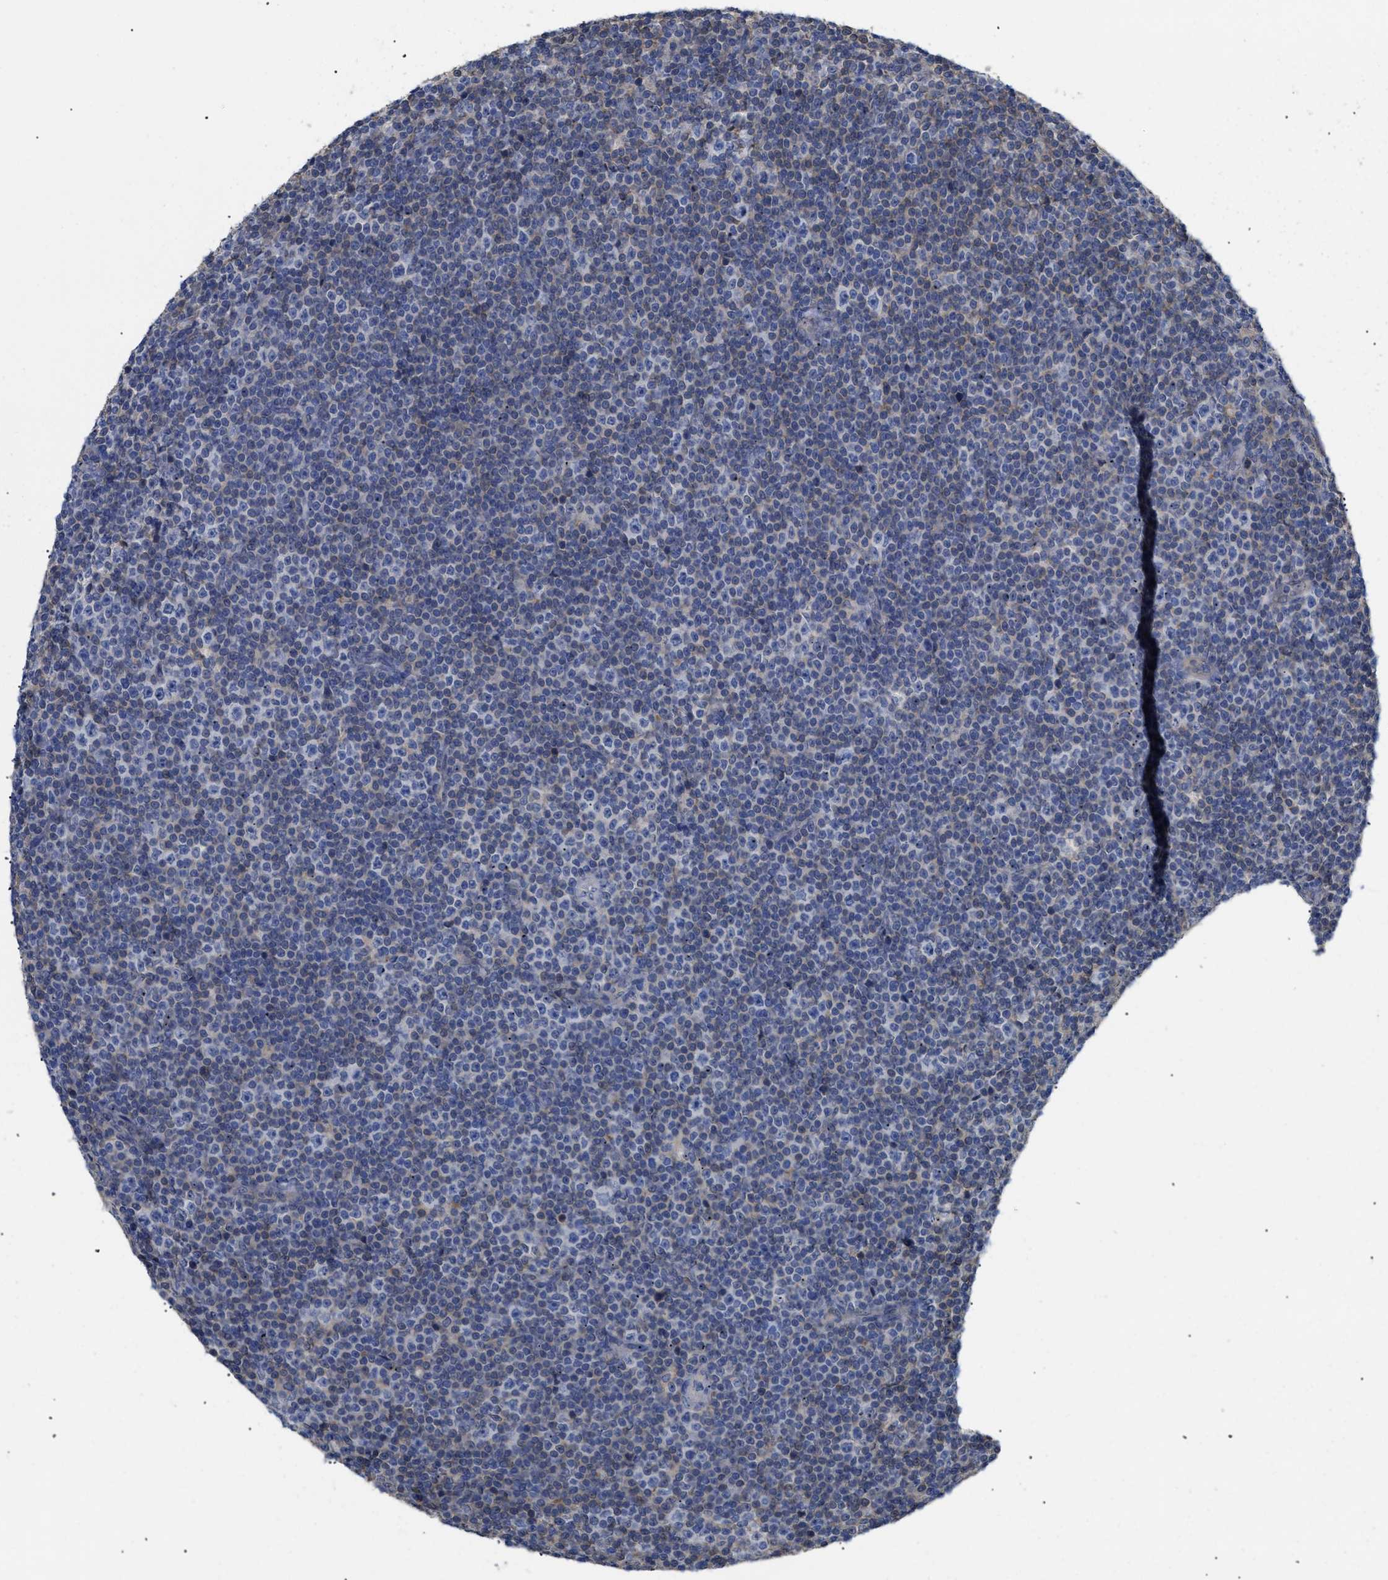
{"staining": {"intensity": "weak", "quantity": "<25%", "location": "cytoplasmic/membranous"}, "tissue": "lymphoma", "cell_type": "Tumor cells", "image_type": "cancer", "snomed": [{"axis": "morphology", "description": "Malignant lymphoma, non-Hodgkin's type, Low grade"}, {"axis": "topography", "description": "Lymph node"}], "caption": "High magnification brightfield microscopy of lymphoma stained with DAB (brown) and counterstained with hematoxylin (blue): tumor cells show no significant expression.", "gene": "ANXA4", "patient": {"sex": "female", "age": 67}}